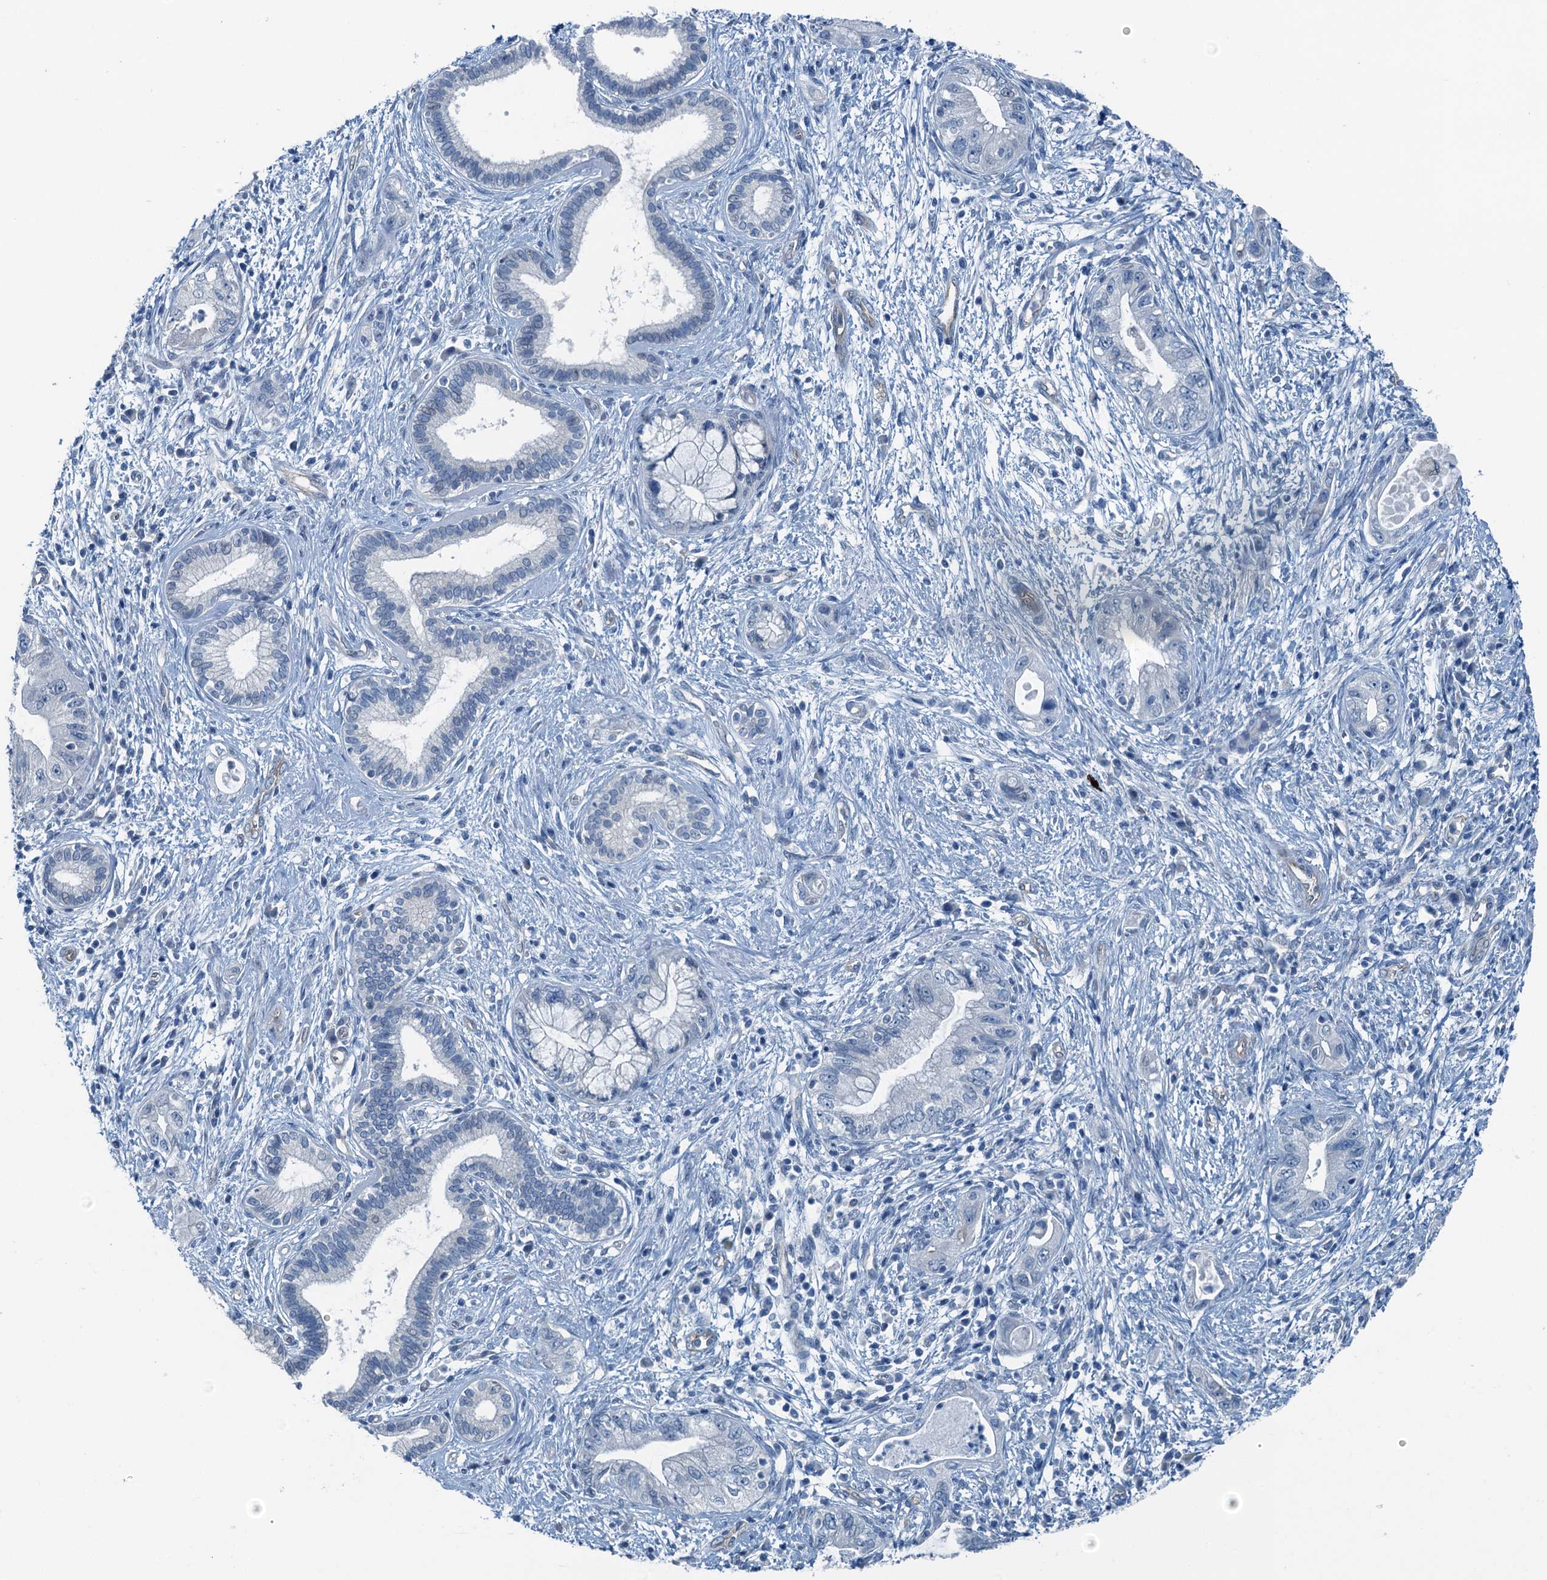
{"staining": {"intensity": "negative", "quantity": "none", "location": "none"}, "tissue": "pancreatic cancer", "cell_type": "Tumor cells", "image_type": "cancer", "snomed": [{"axis": "morphology", "description": "Adenocarcinoma, NOS"}, {"axis": "topography", "description": "Pancreas"}], "caption": "DAB immunohistochemical staining of human pancreatic adenocarcinoma displays no significant positivity in tumor cells. (Stains: DAB IHC with hematoxylin counter stain, Microscopy: brightfield microscopy at high magnification).", "gene": "GFOD2", "patient": {"sex": "female", "age": 73}}